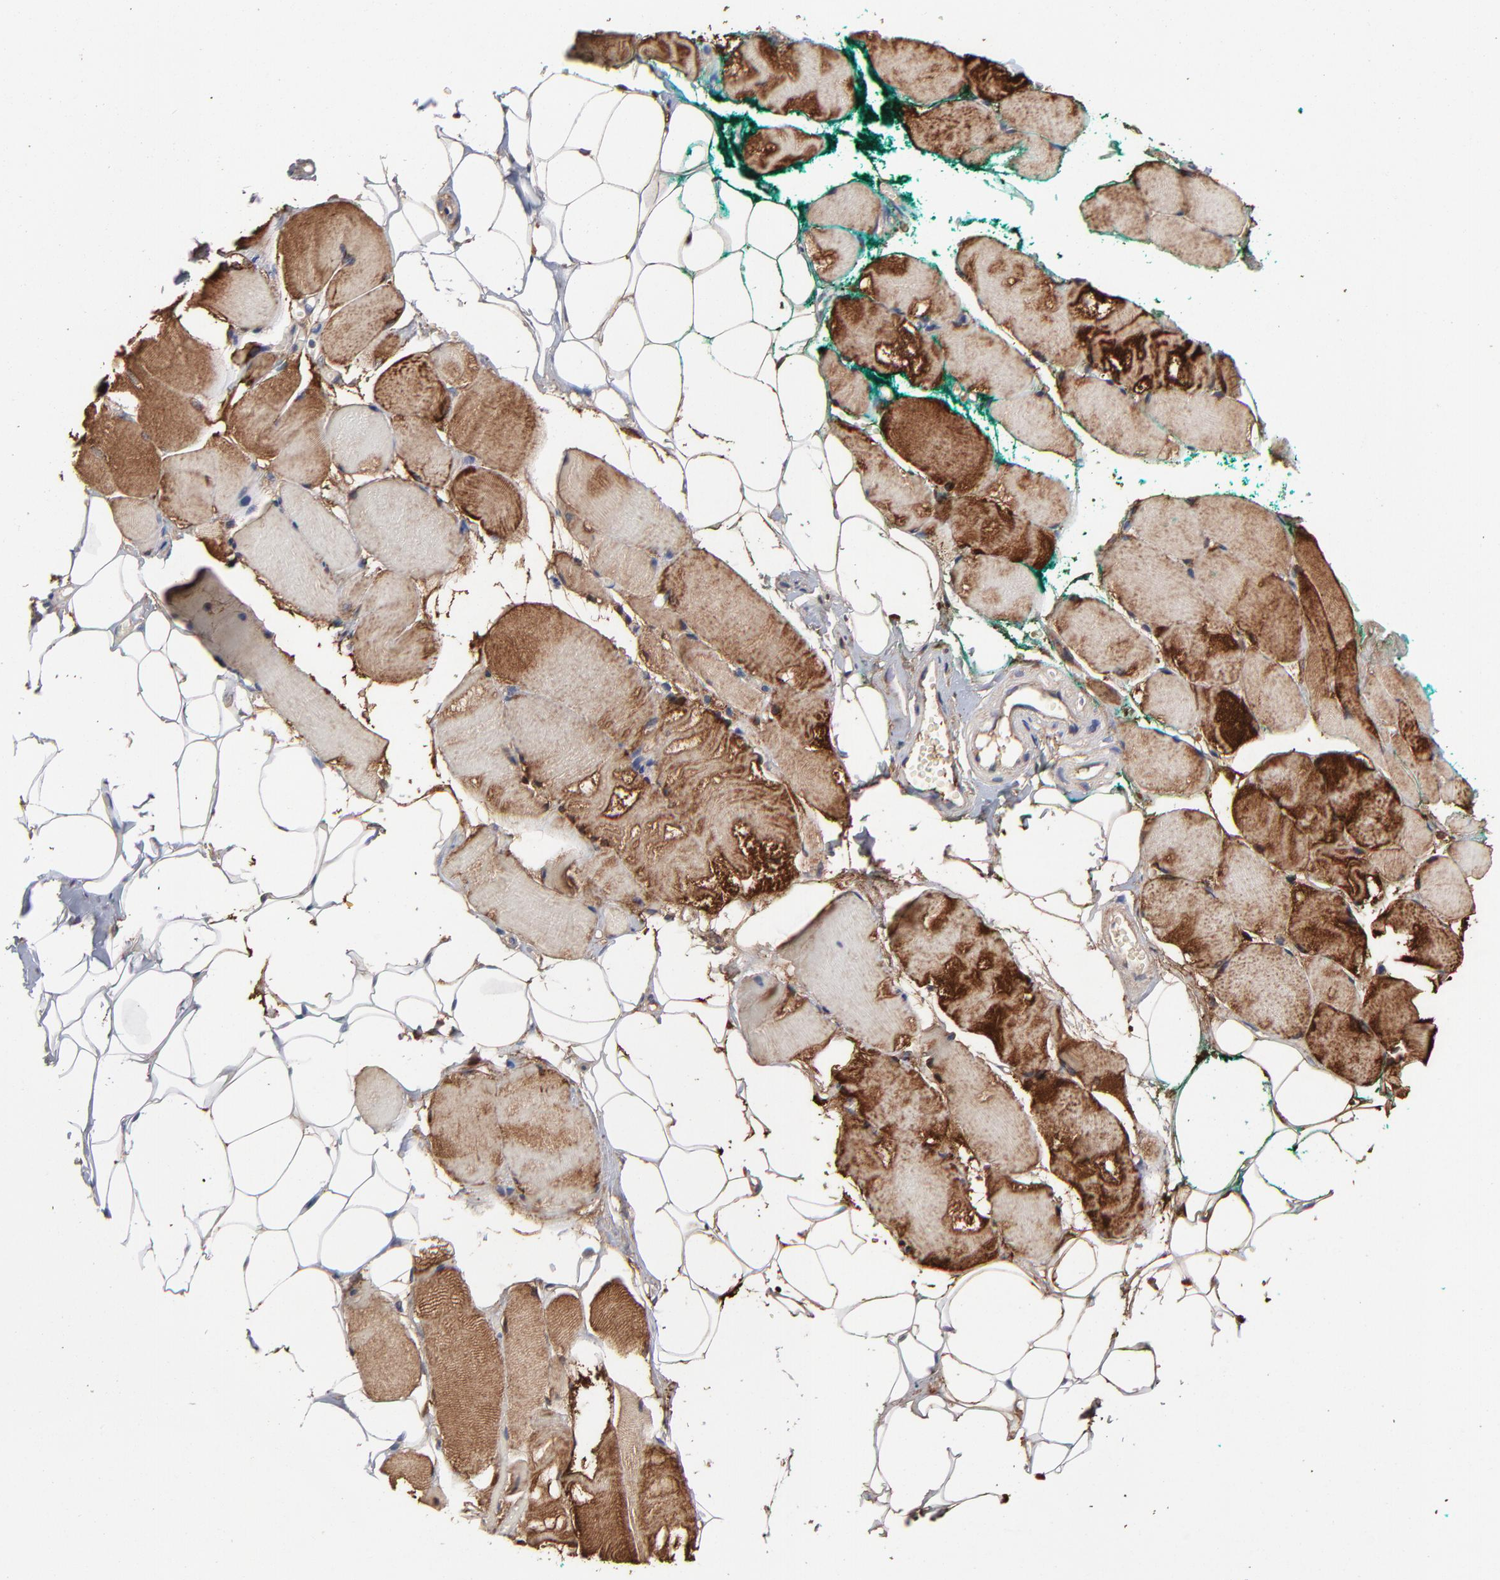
{"staining": {"intensity": "moderate", "quantity": "25%-75%", "location": "cytoplasmic/membranous"}, "tissue": "skeletal muscle", "cell_type": "Myocytes", "image_type": "normal", "snomed": [{"axis": "morphology", "description": "Normal tissue, NOS"}, {"axis": "topography", "description": "Skeletal muscle"}, {"axis": "topography", "description": "Peripheral nerve tissue"}], "caption": "Moderate cytoplasmic/membranous staining for a protein is appreciated in about 25%-75% of myocytes of normal skeletal muscle using immunohistochemistry.", "gene": "NFKBIA", "patient": {"sex": "female", "age": 84}}